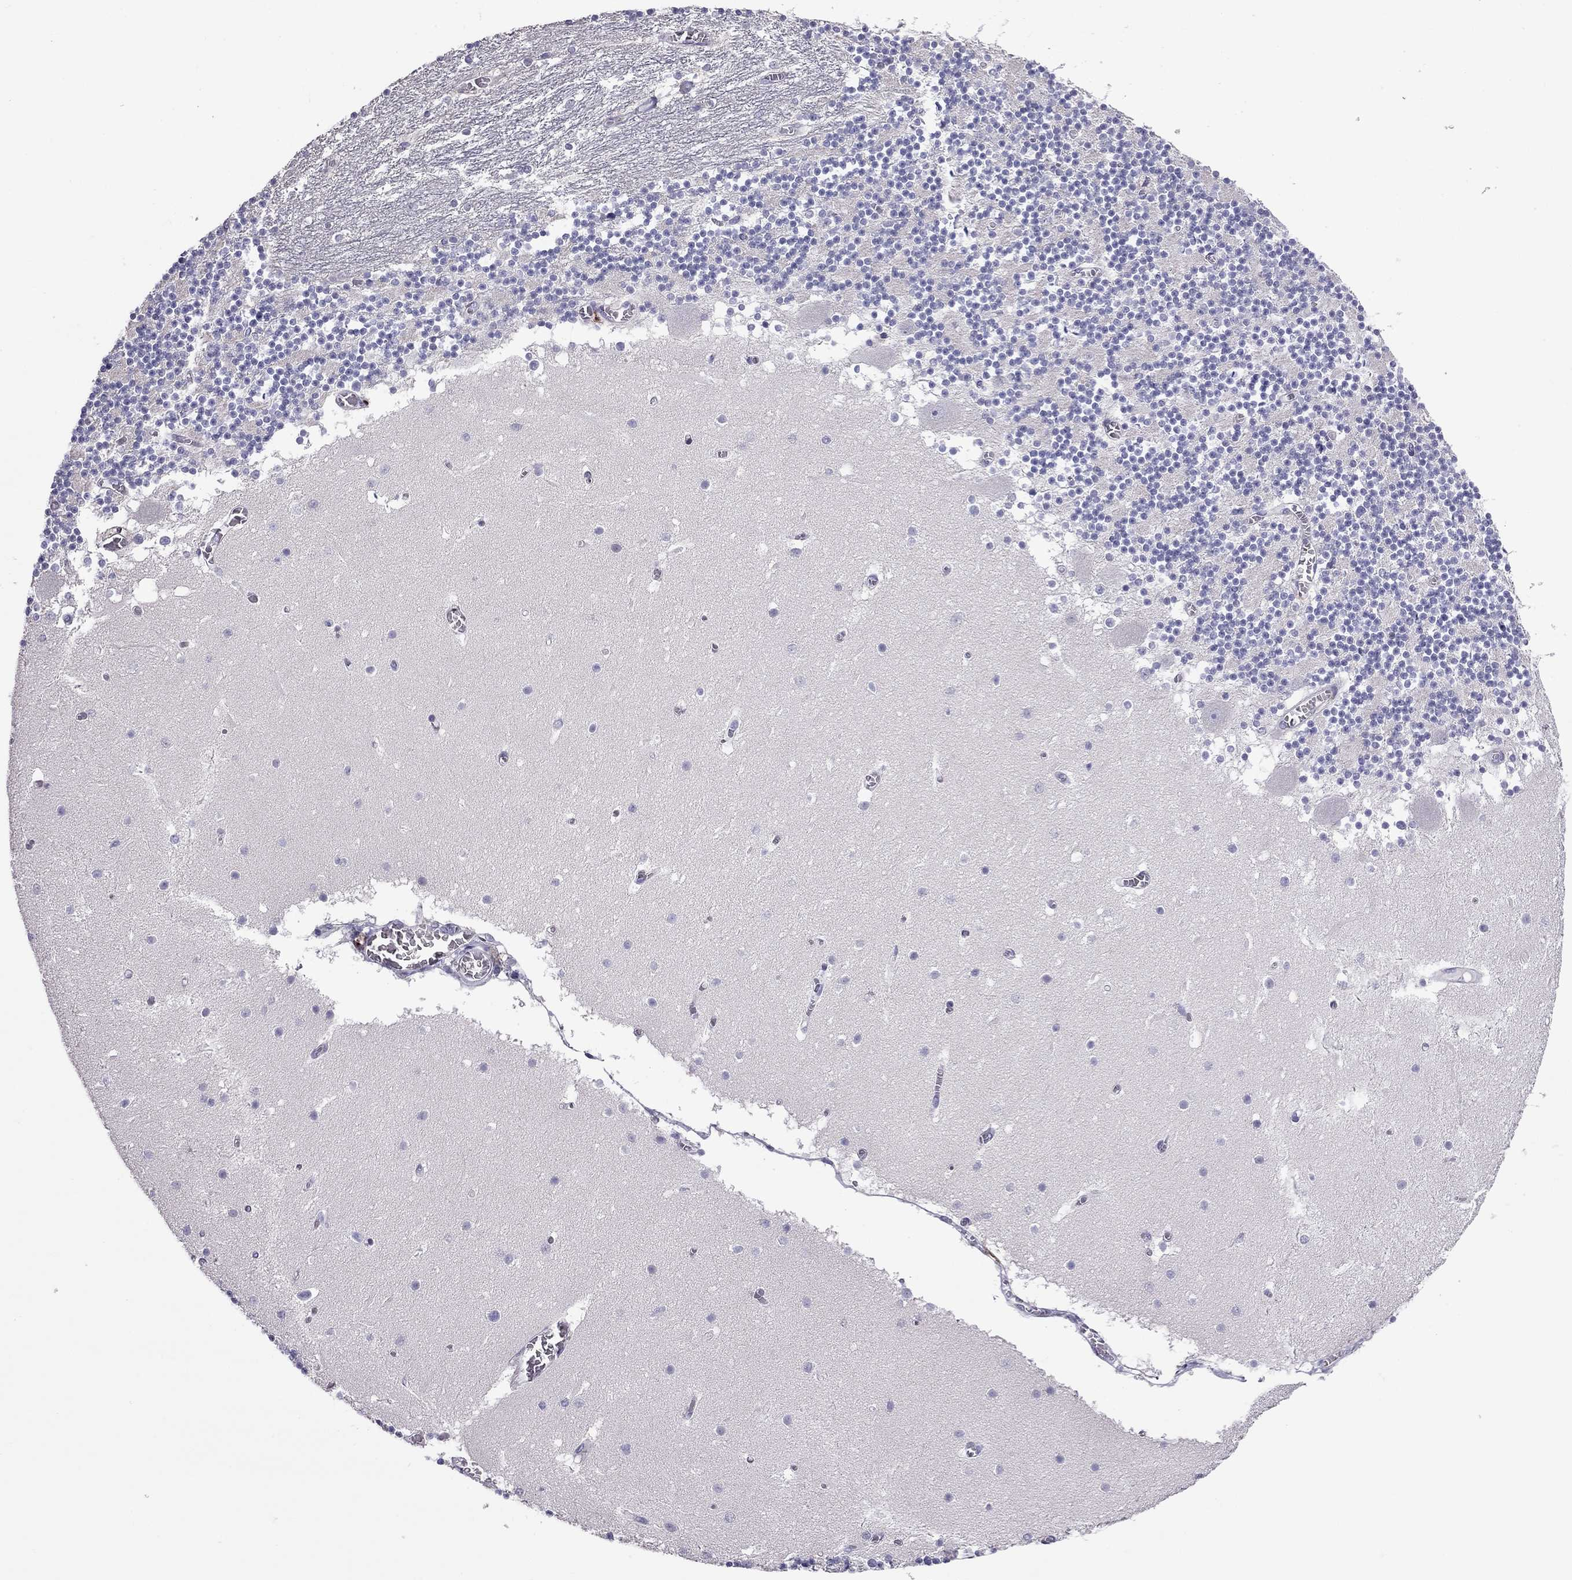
{"staining": {"intensity": "negative", "quantity": "none", "location": "none"}, "tissue": "cerebellum", "cell_type": "Cells in granular layer", "image_type": "normal", "snomed": [{"axis": "morphology", "description": "Normal tissue, NOS"}, {"axis": "topography", "description": "Cerebellum"}], "caption": "A high-resolution photomicrograph shows IHC staining of unremarkable cerebellum, which exhibits no significant expression in cells in granular layer.", "gene": "PPP1R3A", "patient": {"sex": "female", "age": 28}}